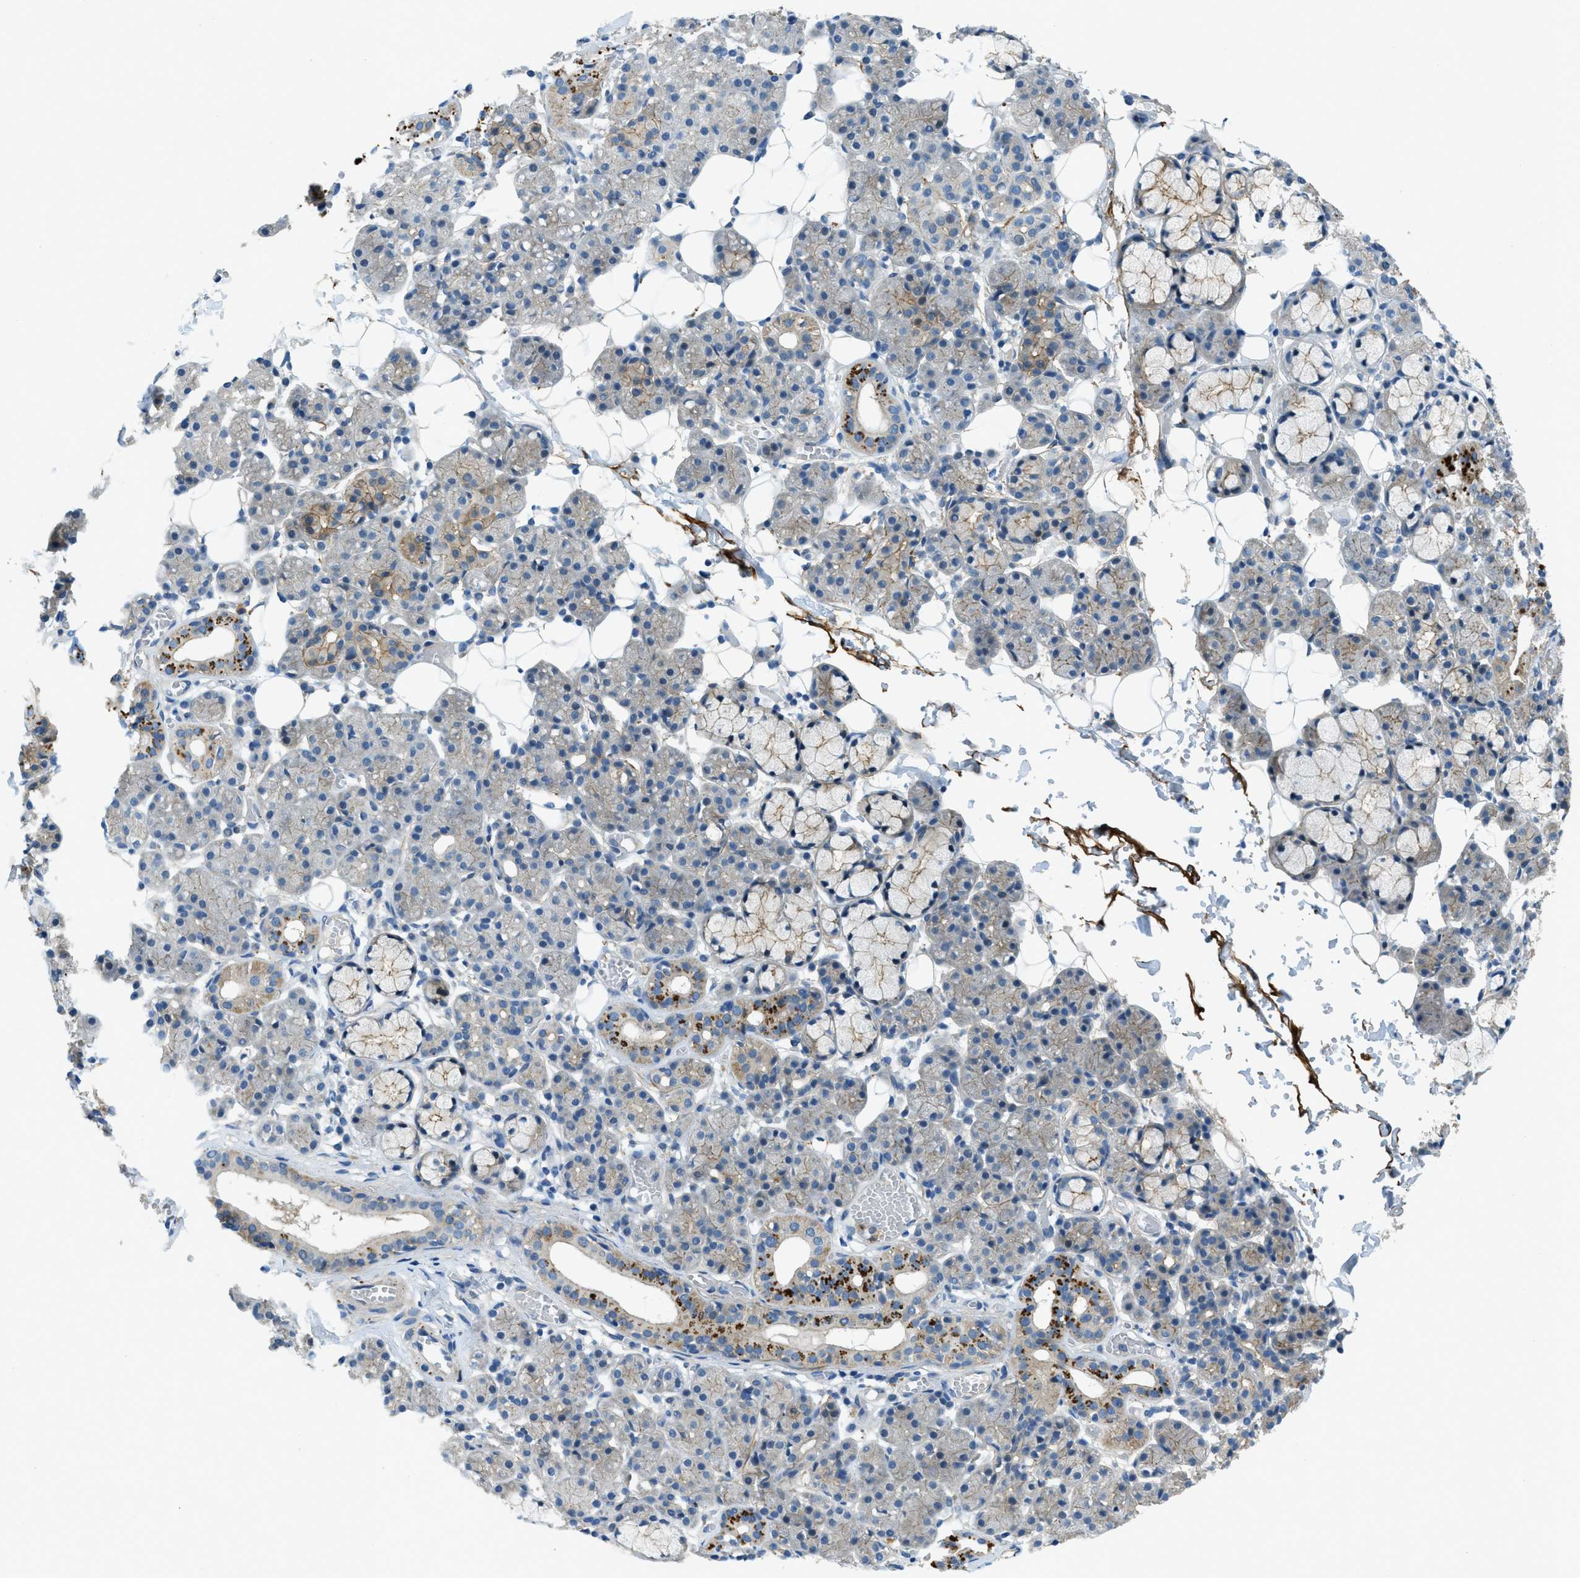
{"staining": {"intensity": "strong", "quantity": "<25%", "location": "cytoplasmic/membranous"}, "tissue": "salivary gland", "cell_type": "Glandular cells", "image_type": "normal", "snomed": [{"axis": "morphology", "description": "Normal tissue, NOS"}, {"axis": "topography", "description": "Salivary gland"}], "caption": "Human salivary gland stained with a brown dye demonstrates strong cytoplasmic/membranous positive positivity in approximately <25% of glandular cells.", "gene": "SNX14", "patient": {"sex": "male", "age": 63}}